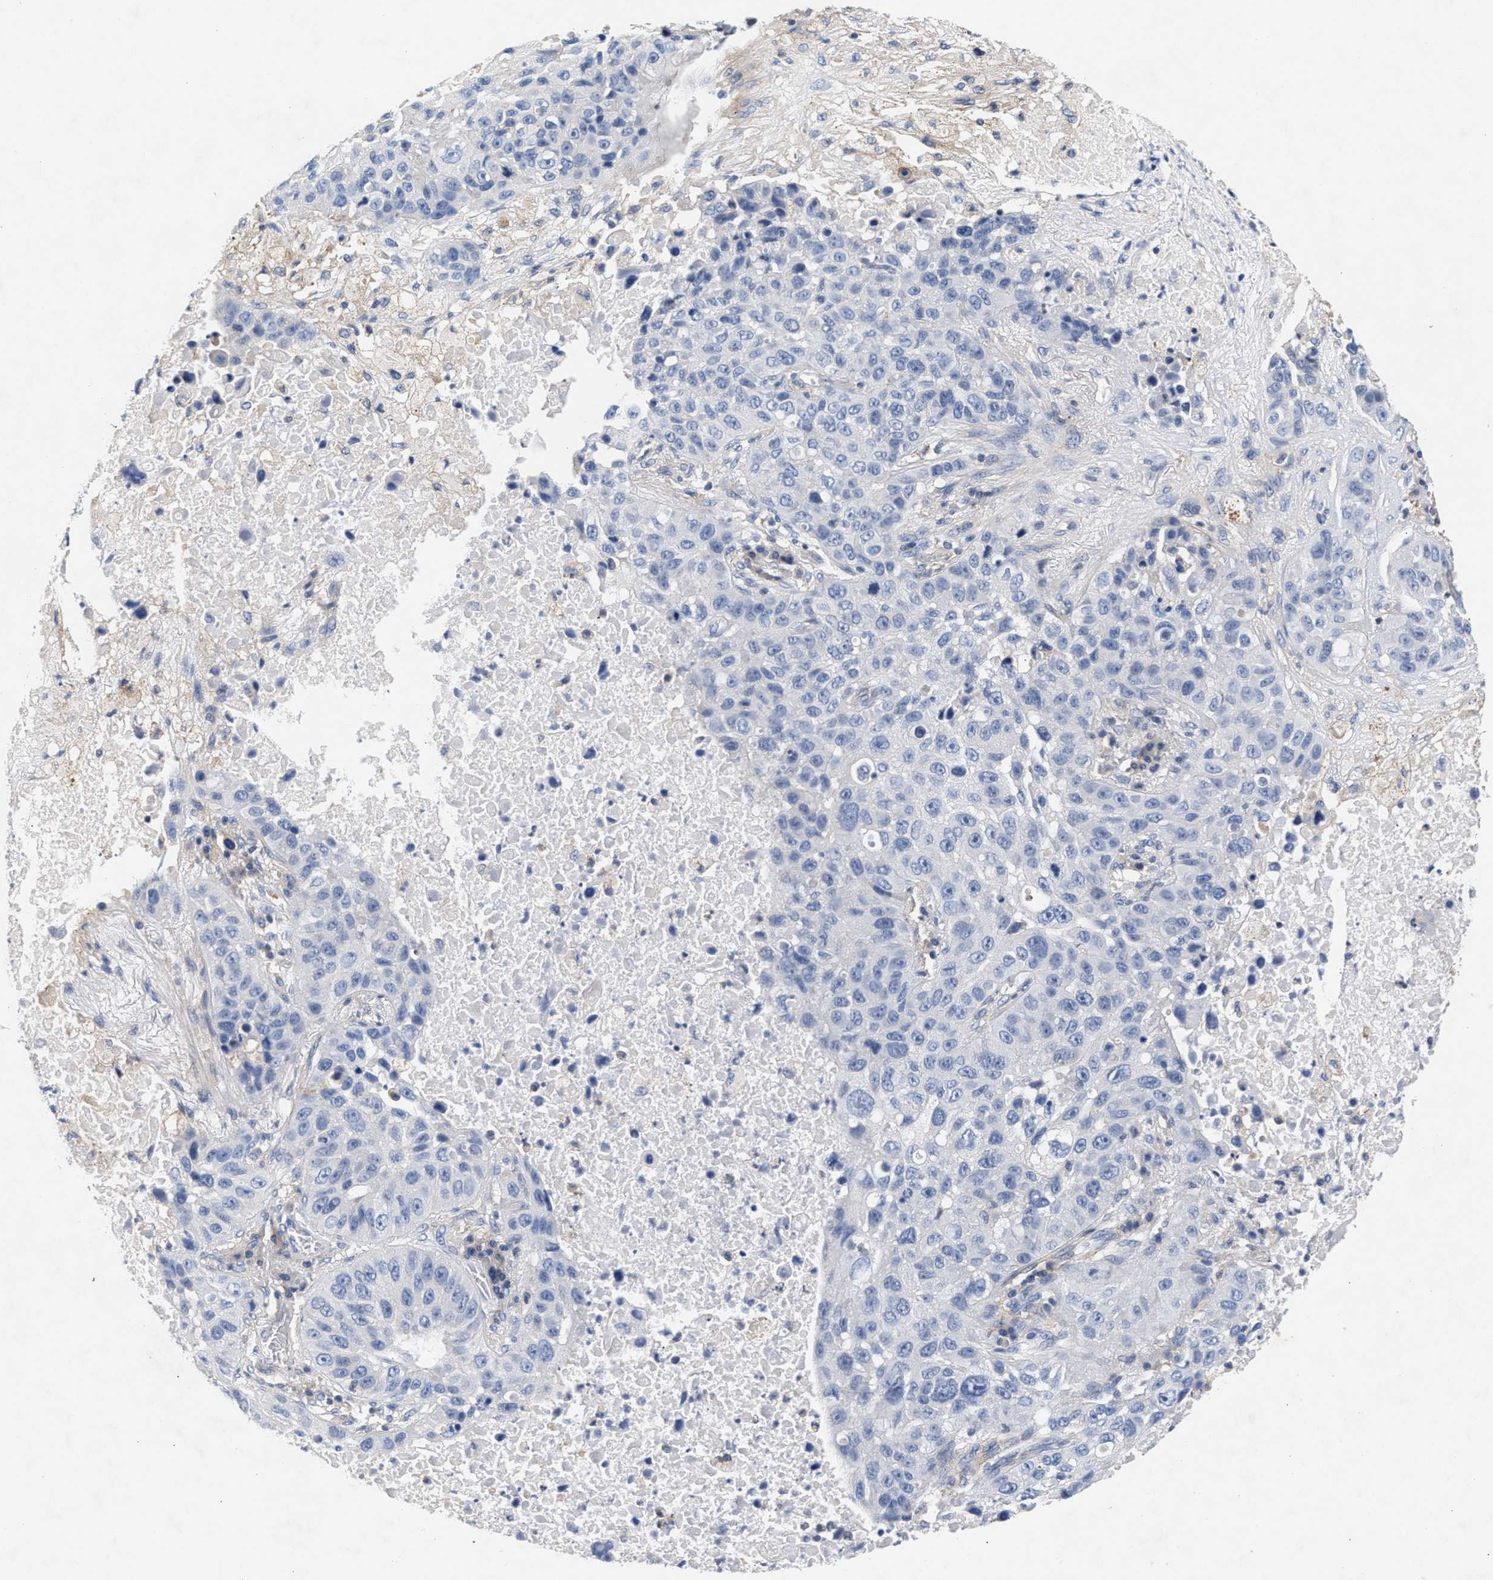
{"staining": {"intensity": "negative", "quantity": "none", "location": "none"}, "tissue": "lung cancer", "cell_type": "Tumor cells", "image_type": "cancer", "snomed": [{"axis": "morphology", "description": "Squamous cell carcinoma, NOS"}, {"axis": "topography", "description": "Lung"}], "caption": "An IHC histopathology image of squamous cell carcinoma (lung) is shown. There is no staining in tumor cells of squamous cell carcinoma (lung).", "gene": "GNAI3", "patient": {"sex": "male", "age": 57}}